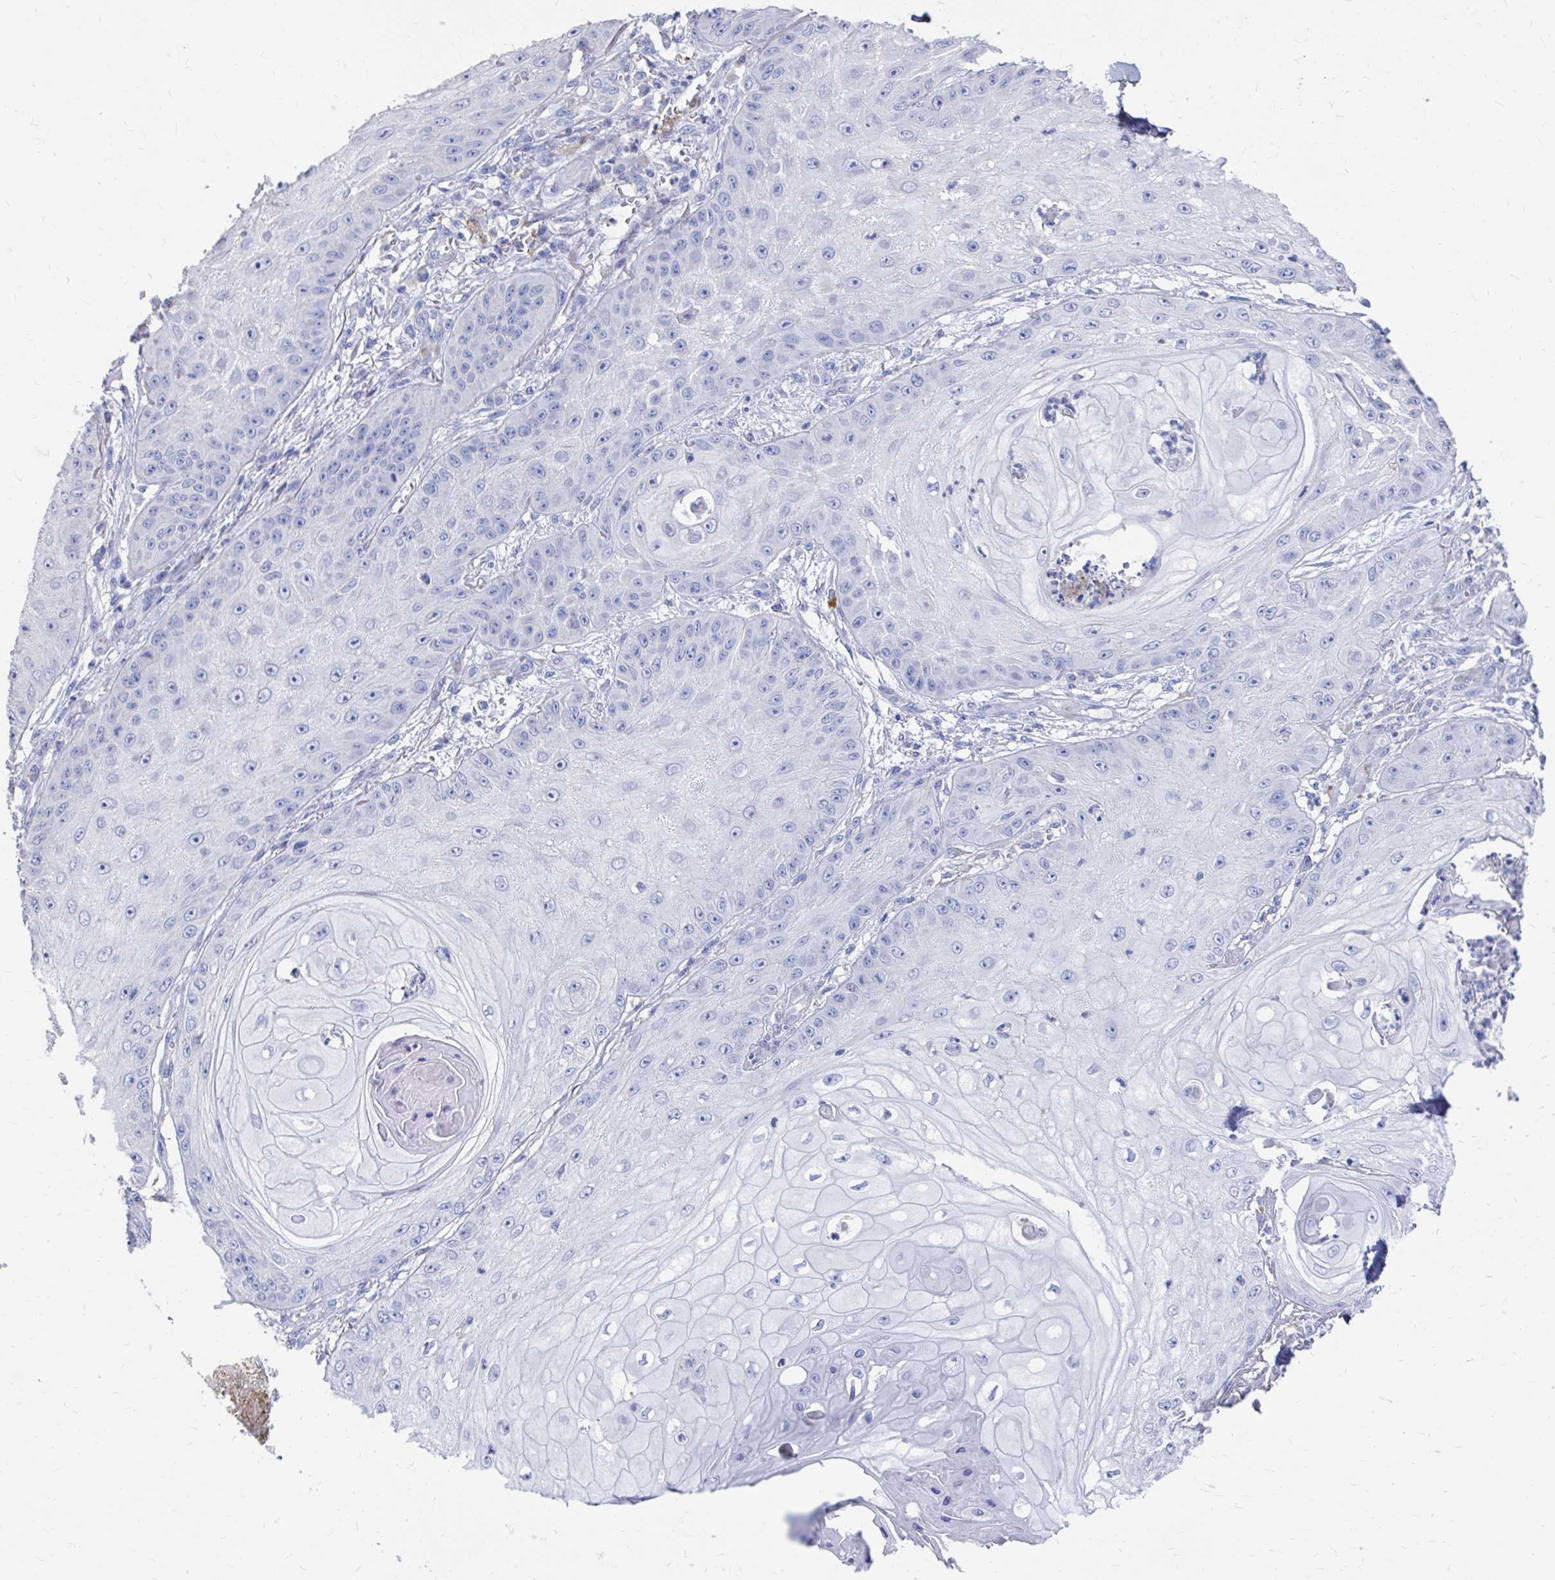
{"staining": {"intensity": "negative", "quantity": "none", "location": "none"}, "tissue": "skin cancer", "cell_type": "Tumor cells", "image_type": "cancer", "snomed": [{"axis": "morphology", "description": "Squamous cell carcinoma, NOS"}, {"axis": "topography", "description": "Skin"}], "caption": "An image of human squamous cell carcinoma (skin) is negative for staining in tumor cells.", "gene": "LAMC3", "patient": {"sex": "male", "age": 70}}